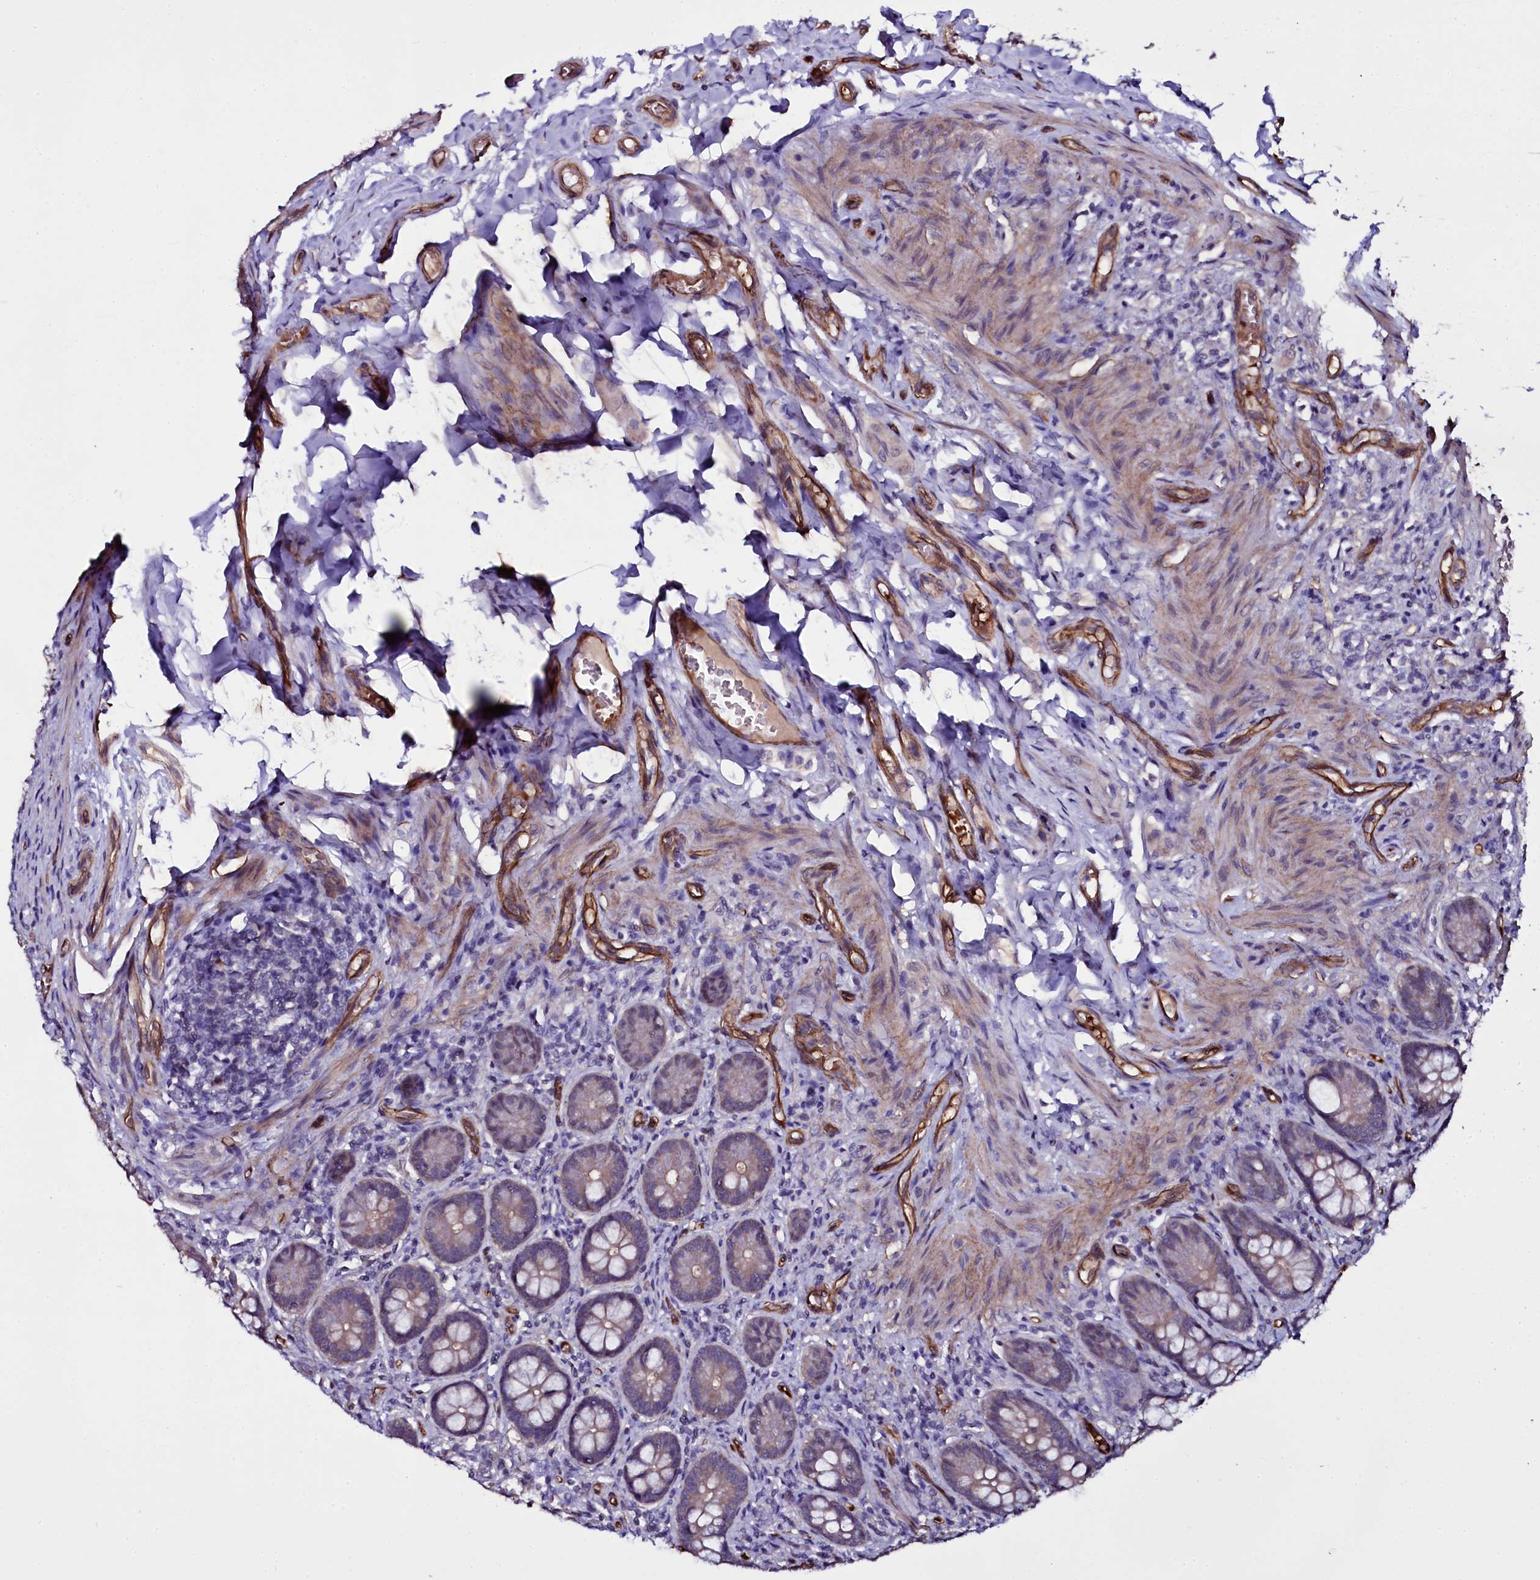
{"staining": {"intensity": "moderate", "quantity": ">75%", "location": "cytoplasmic/membranous"}, "tissue": "small intestine", "cell_type": "Glandular cells", "image_type": "normal", "snomed": [{"axis": "morphology", "description": "Normal tissue, NOS"}, {"axis": "topography", "description": "Small intestine"}], "caption": "Immunohistochemistry (IHC) photomicrograph of benign small intestine: small intestine stained using immunohistochemistry shows medium levels of moderate protein expression localized specifically in the cytoplasmic/membranous of glandular cells, appearing as a cytoplasmic/membranous brown color.", "gene": "MEX3C", "patient": {"sex": "male", "age": 52}}